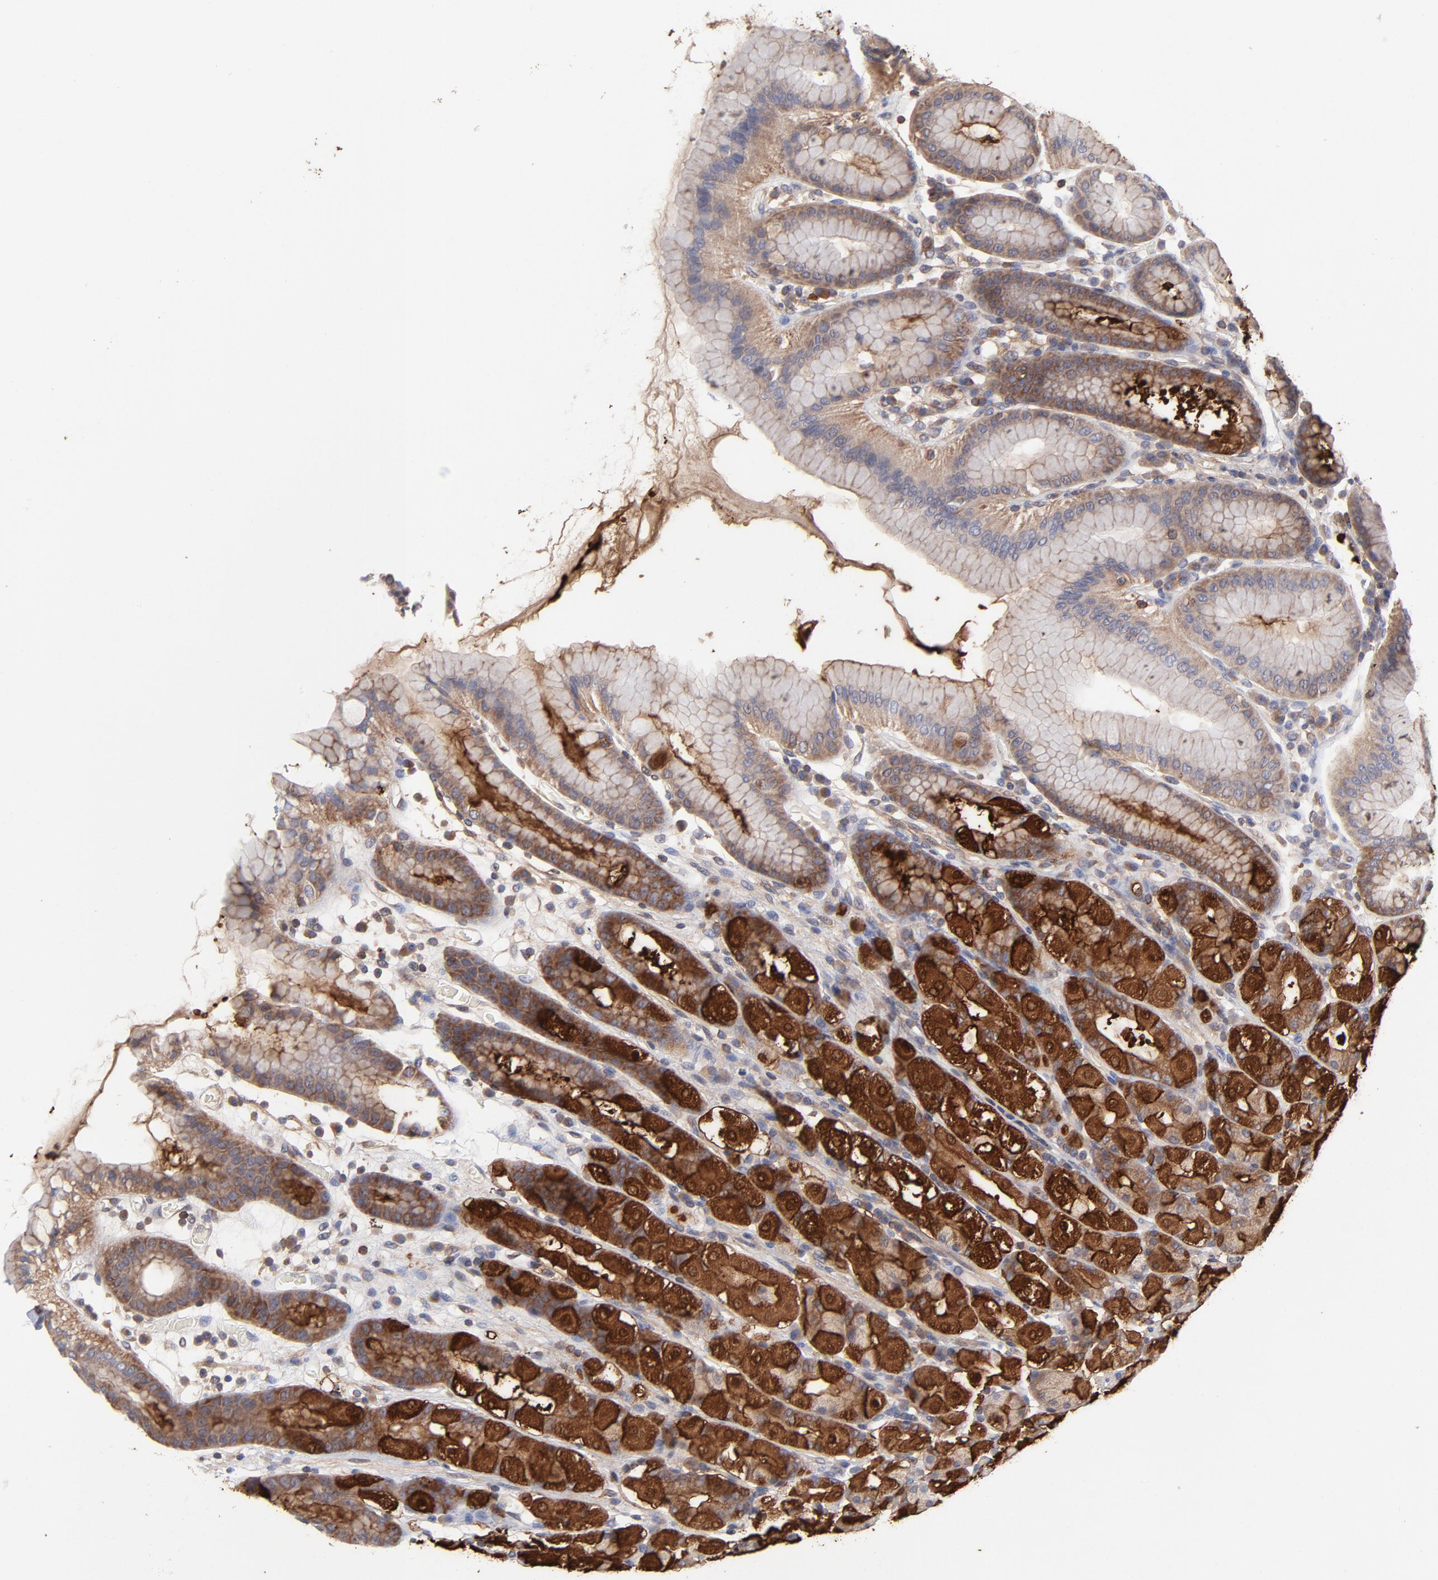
{"staining": {"intensity": "moderate", "quantity": "25%-75%", "location": "cytoplasmic/membranous"}, "tissue": "stomach", "cell_type": "Glandular cells", "image_type": "normal", "snomed": [{"axis": "morphology", "description": "Normal tissue, NOS"}, {"axis": "topography", "description": "Stomach, upper"}], "caption": "The micrograph reveals a brown stain indicating the presence of a protein in the cytoplasmic/membranous of glandular cells in stomach.", "gene": "NFKBIA", "patient": {"sex": "male", "age": 68}}